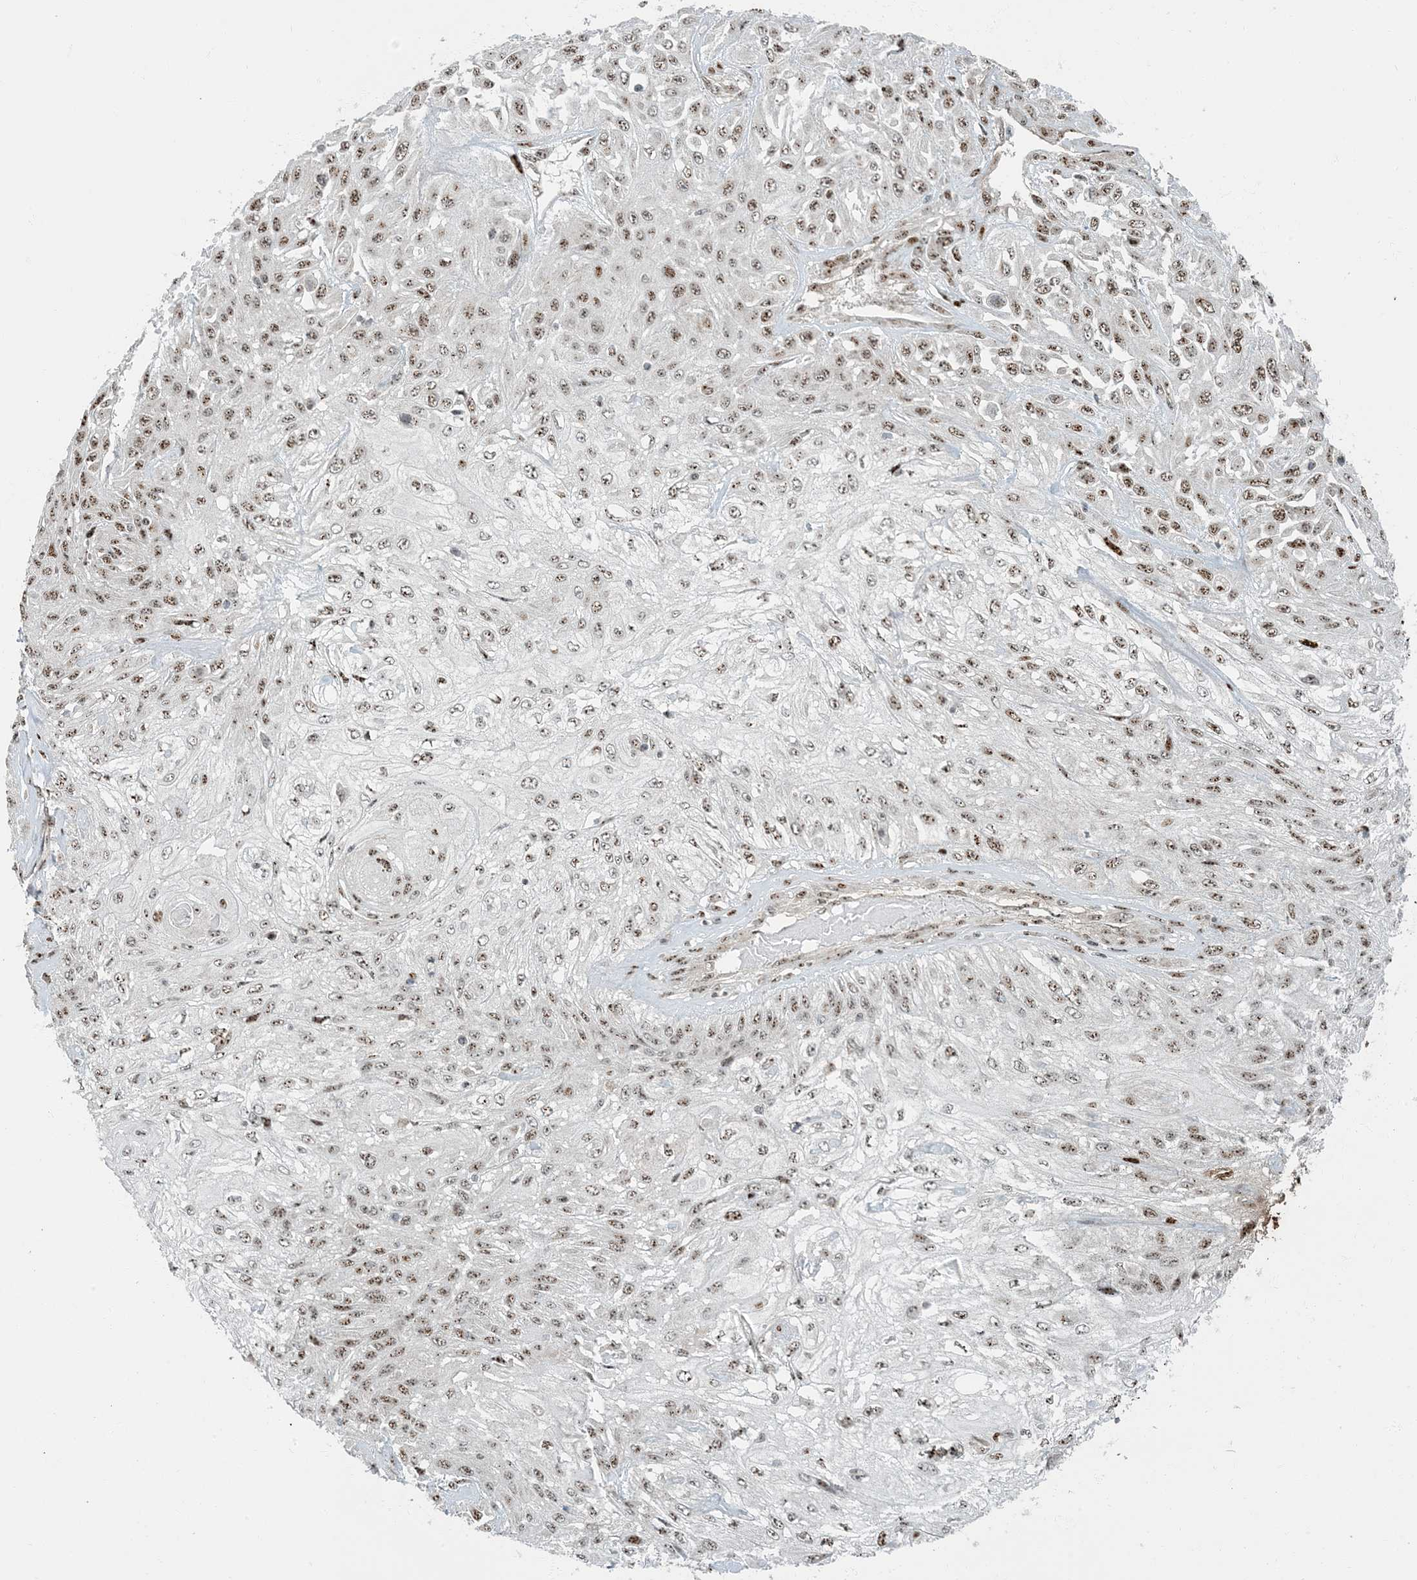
{"staining": {"intensity": "moderate", "quantity": ">75%", "location": "nuclear"}, "tissue": "skin cancer", "cell_type": "Tumor cells", "image_type": "cancer", "snomed": [{"axis": "morphology", "description": "Squamous cell carcinoma, NOS"}, {"axis": "morphology", "description": "Squamous cell carcinoma, metastatic, NOS"}, {"axis": "topography", "description": "Skin"}, {"axis": "topography", "description": "Lymph node"}], "caption": "Human skin cancer stained for a protein (brown) exhibits moderate nuclear positive staining in approximately >75% of tumor cells.", "gene": "MBD1", "patient": {"sex": "male", "age": 75}}